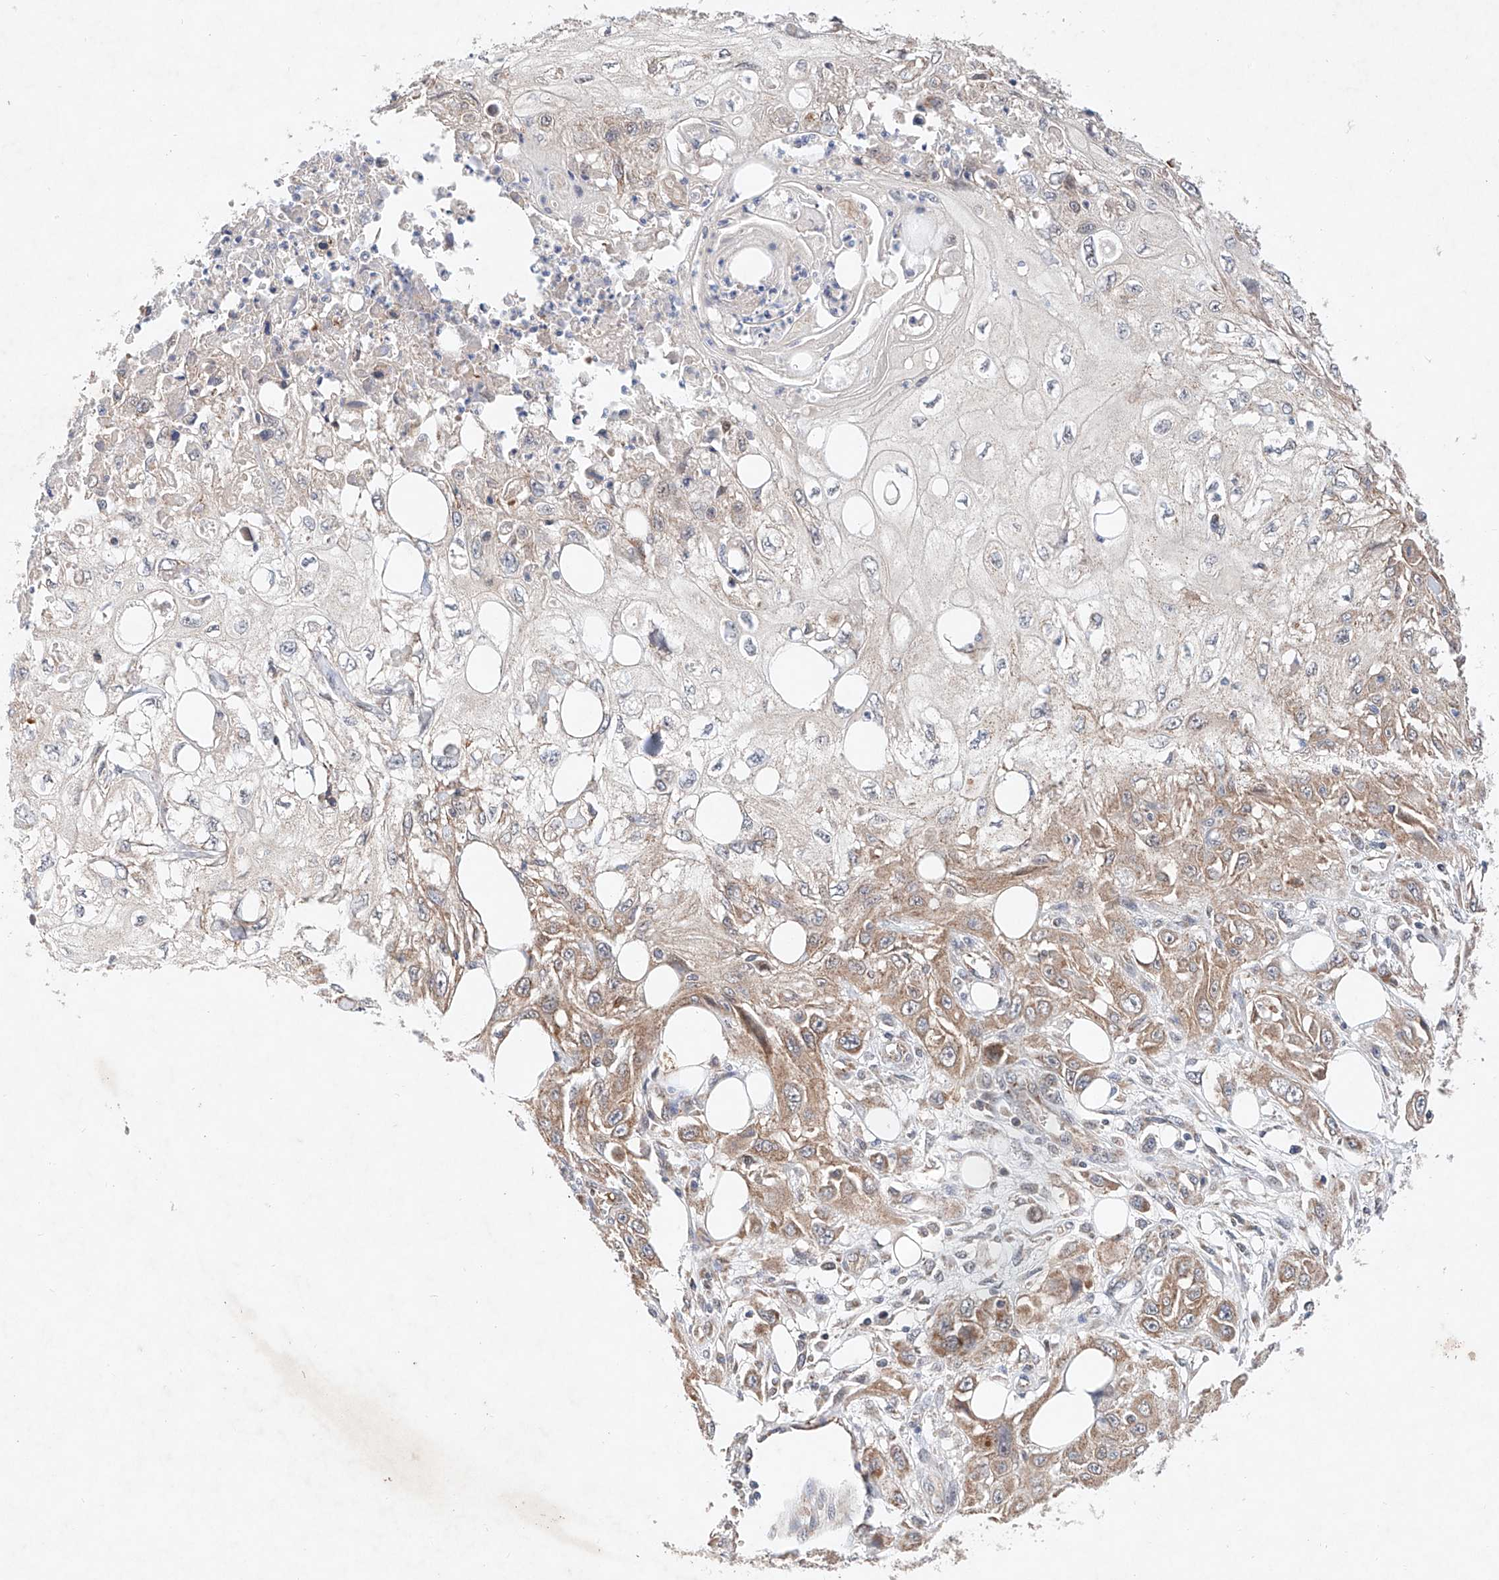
{"staining": {"intensity": "moderate", "quantity": "25%-75%", "location": "cytoplasmic/membranous"}, "tissue": "skin cancer", "cell_type": "Tumor cells", "image_type": "cancer", "snomed": [{"axis": "morphology", "description": "Squamous cell carcinoma, NOS"}, {"axis": "topography", "description": "Skin"}], "caption": "Tumor cells demonstrate medium levels of moderate cytoplasmic/membranous expression in about 25%-75% of cells in human skin cancer (squamous cell carcinoma).", "gene": "FASTK", "patient": {"sex": "male", "age": 75}}